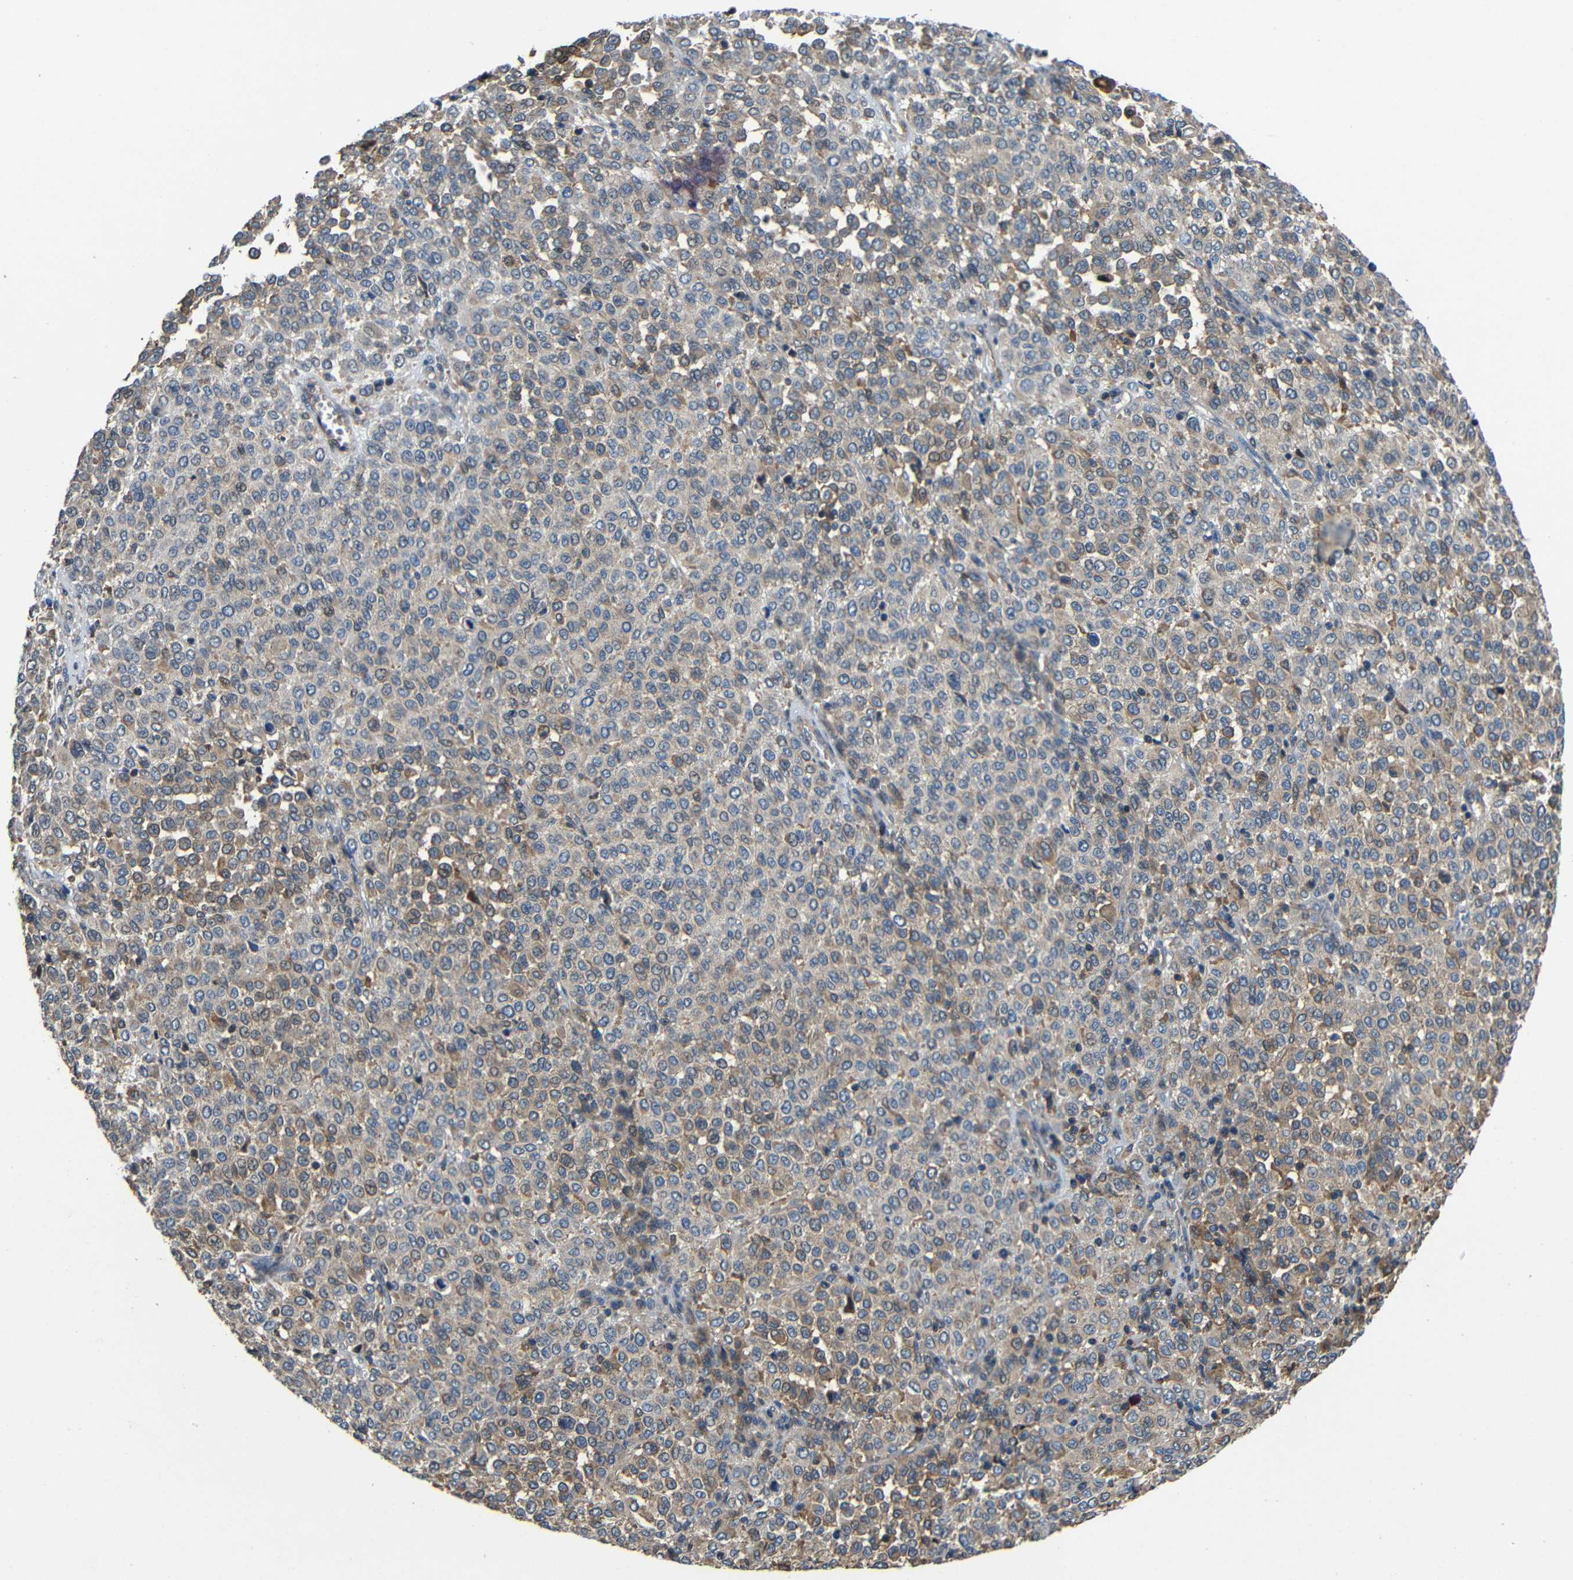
{"staining": {"intensity": "moderate", "quantity": "25%-75%", "location": "cytoplasmic/membranous"}, "tissue": "melanoma", "cell_type": "Tumor cells", "image_type": "cancer", "snomed": [{"axis": "morphology", "description": "Malignant melanoma, Metastatic site"}, {"axis": "topography", "description": "Pancreas"}], "caption": "DAB immunohistochemical staining of malignant melanoma (metastatic site) demonstrates moderate cytoplasmic/membranous protein expression in about 25%-75% of tumor cells.", "gene": "GDI1", "patient": {"sex": "female", "age": 30}}